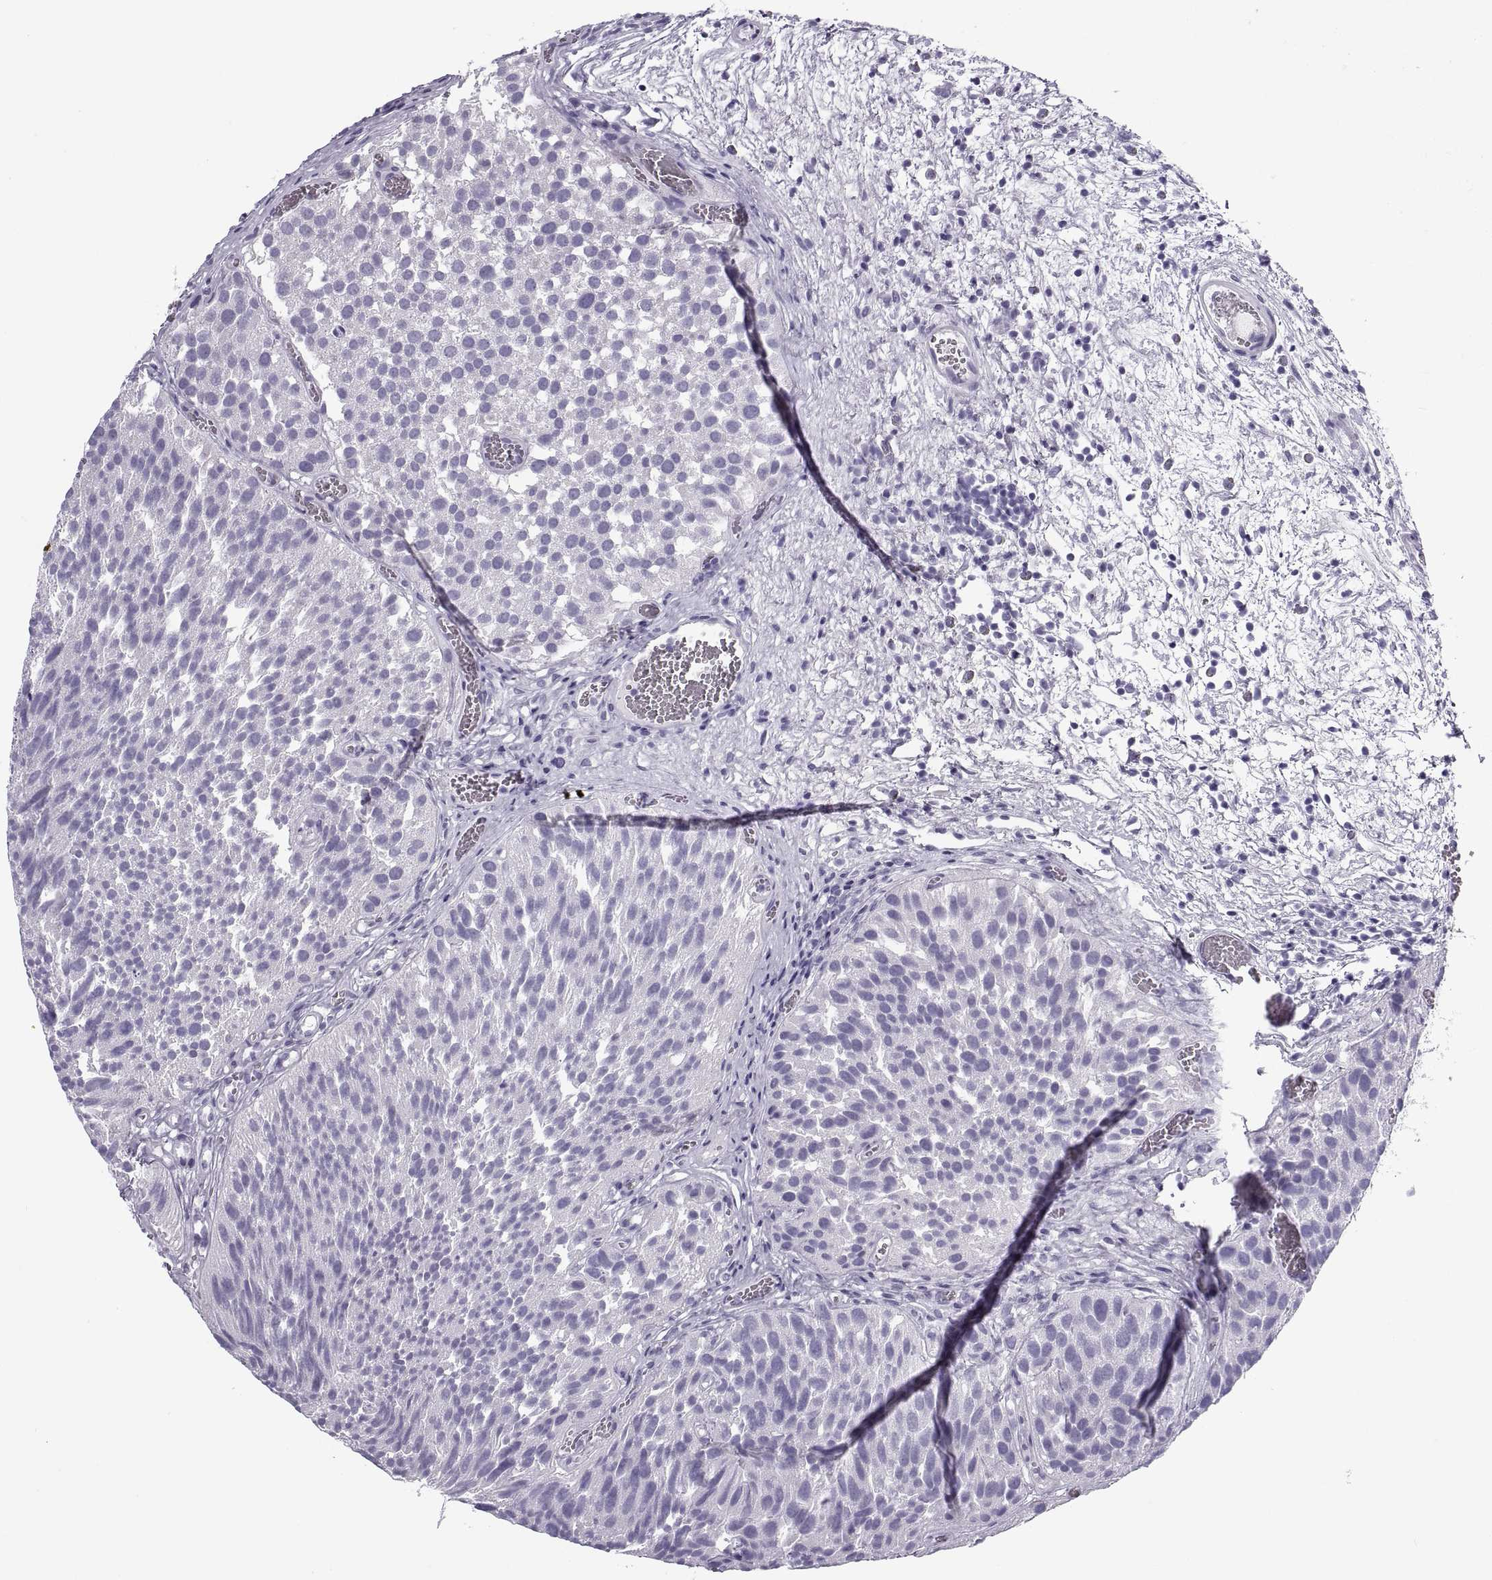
{"staining": {"intensity": "negative", "quantity": "none", "location": "none"}, "tissue": "urothelial cancer", "cell_type": "Tumor cells", "image_type": "cancer", "snomed": [{"axis": "morphology", "description": "Urothelial carcinoma, Low grade"}, {"axis": "topography", "description": "Urinary bladder"}], "caption": "IHC of urothelial carcinoma (low-grade) reveals no expression in tumor cells. The staining was performed using DAB to visualize the protein expression in brown, while the nuclei were stained in blue with hematoxylin (Magnification: 20x).", "gene": "RLBP1", "patient": {"sex": "female", "age": 69}}